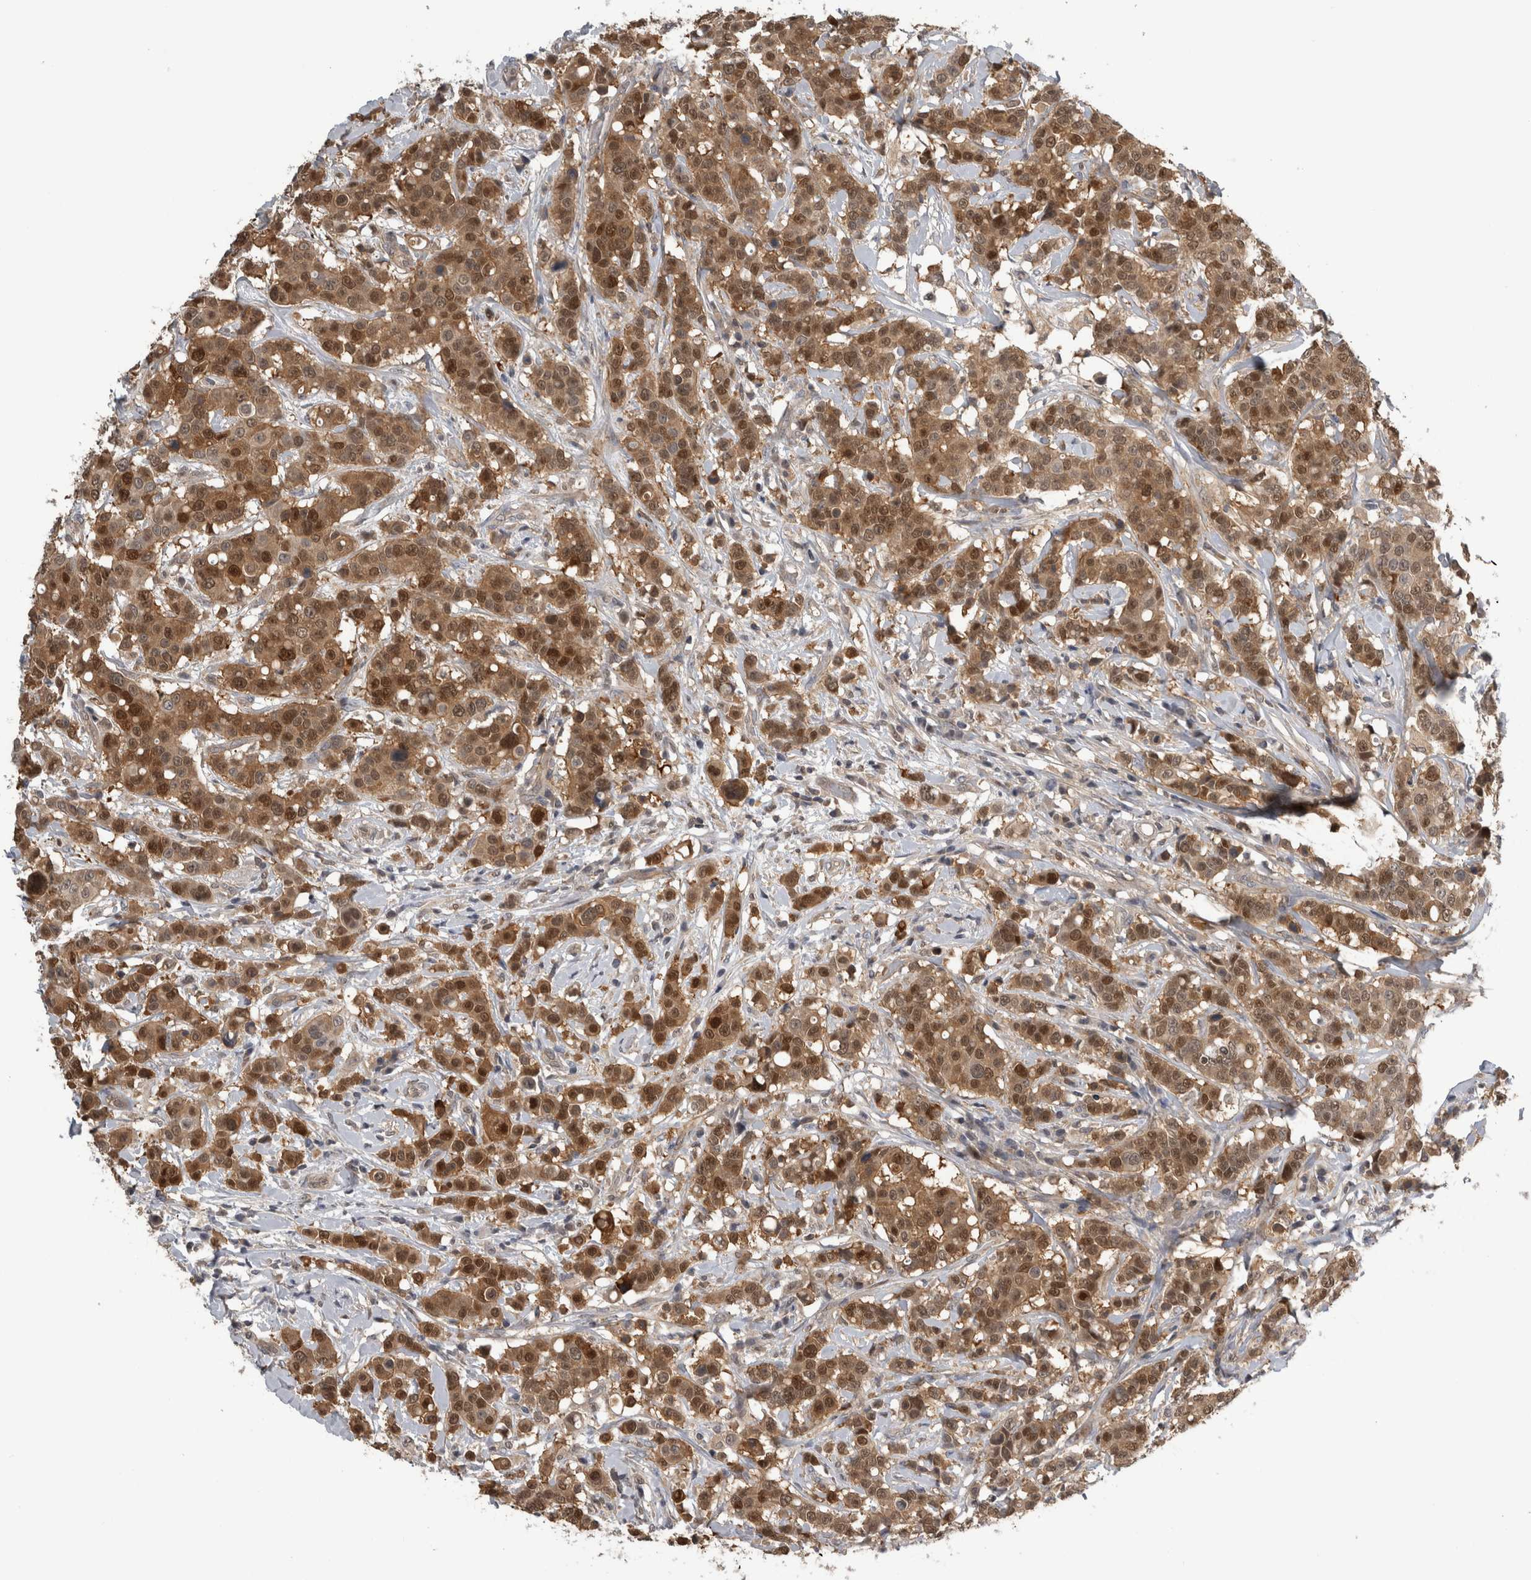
{"staining": {"intensity": "strong", "quantity": ">75%", "location": "cytoplasmic/membranous,nuclear"}, "tissue": "breast cancer", "cell_type": "Tumor cells", "image_type": "cancer", "snomed": [{"axis": "morphology", "description": "Duct carcinoma"}, {"axis": "topography", "description": "Breast"}], "caption": "Immunohistochemistry micrograph of neoplastic tissue: infiltrating ductal carcinoma (breast) stained using immunohistochemistry (IHC) demonstrates high levels of strong protein expression localized specifically in the cytoplasmic/membranous and nuclear of tumor cells, appearing as a cytoplasmic/membranous and nuclear brown color.", "gene": "NAPRT", "patient": {"sex": "female", "age": 27}}